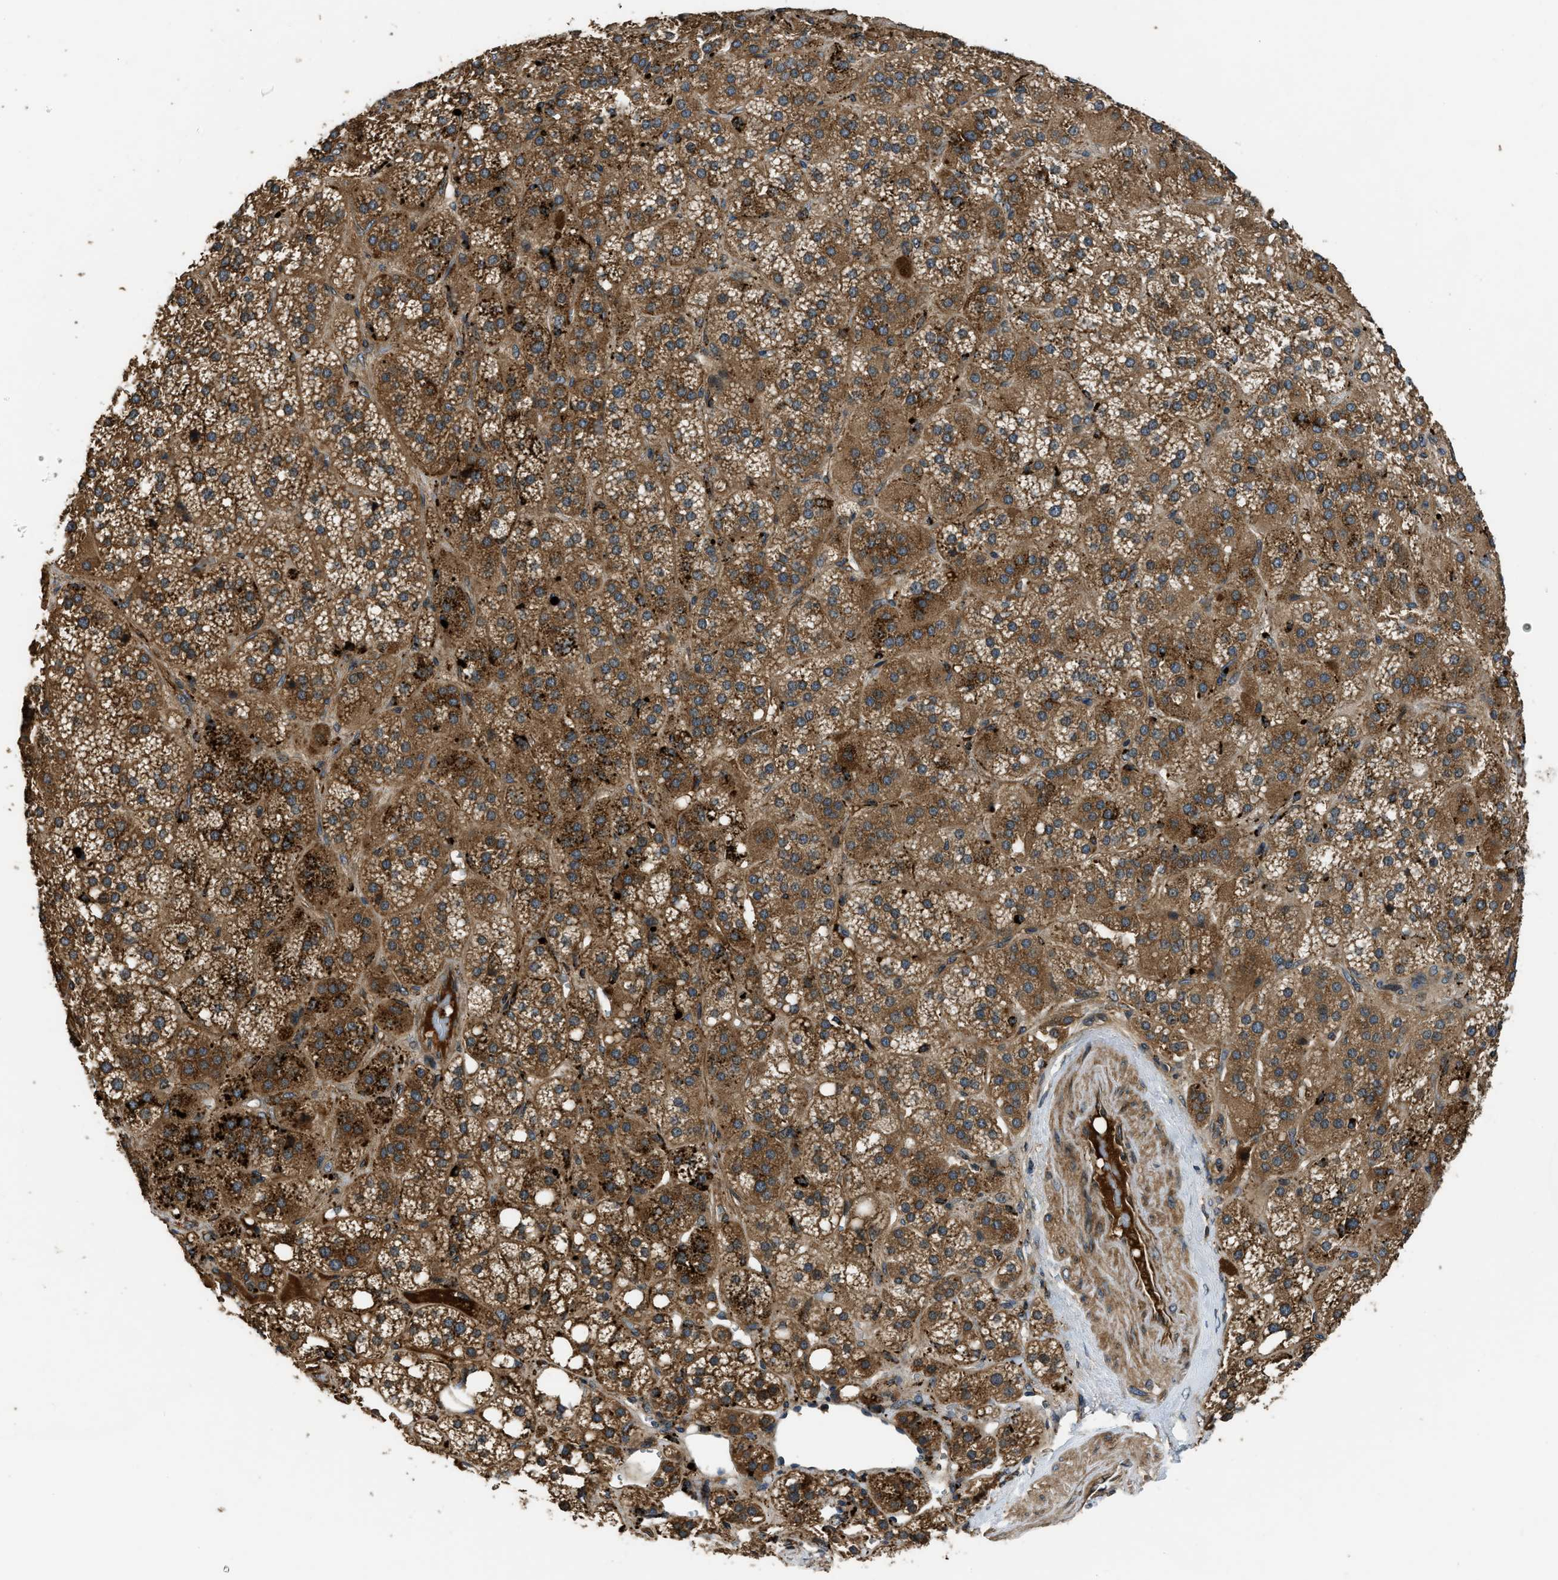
{"staining": {"intensity": "strong", "quantity": ">75%", "location": "cytoplasmic/membranous"}, "tissue": "adrenal gland", "cell_type": "Glandular cells", "image_type": "normal", "snomed": [{"axis": "morphology", "description": "Normal tissue, NOS"}, {"axis": "topography", "description": "Adrenal gland"}], "caption": "Human adrenal gland stained for a protein (brown) reveals strong cytoplasmic/membranous positive positivity in about >75% of glandular cells.", "gene": "GGH", "patient": {"sex": "female", "age": 59}}